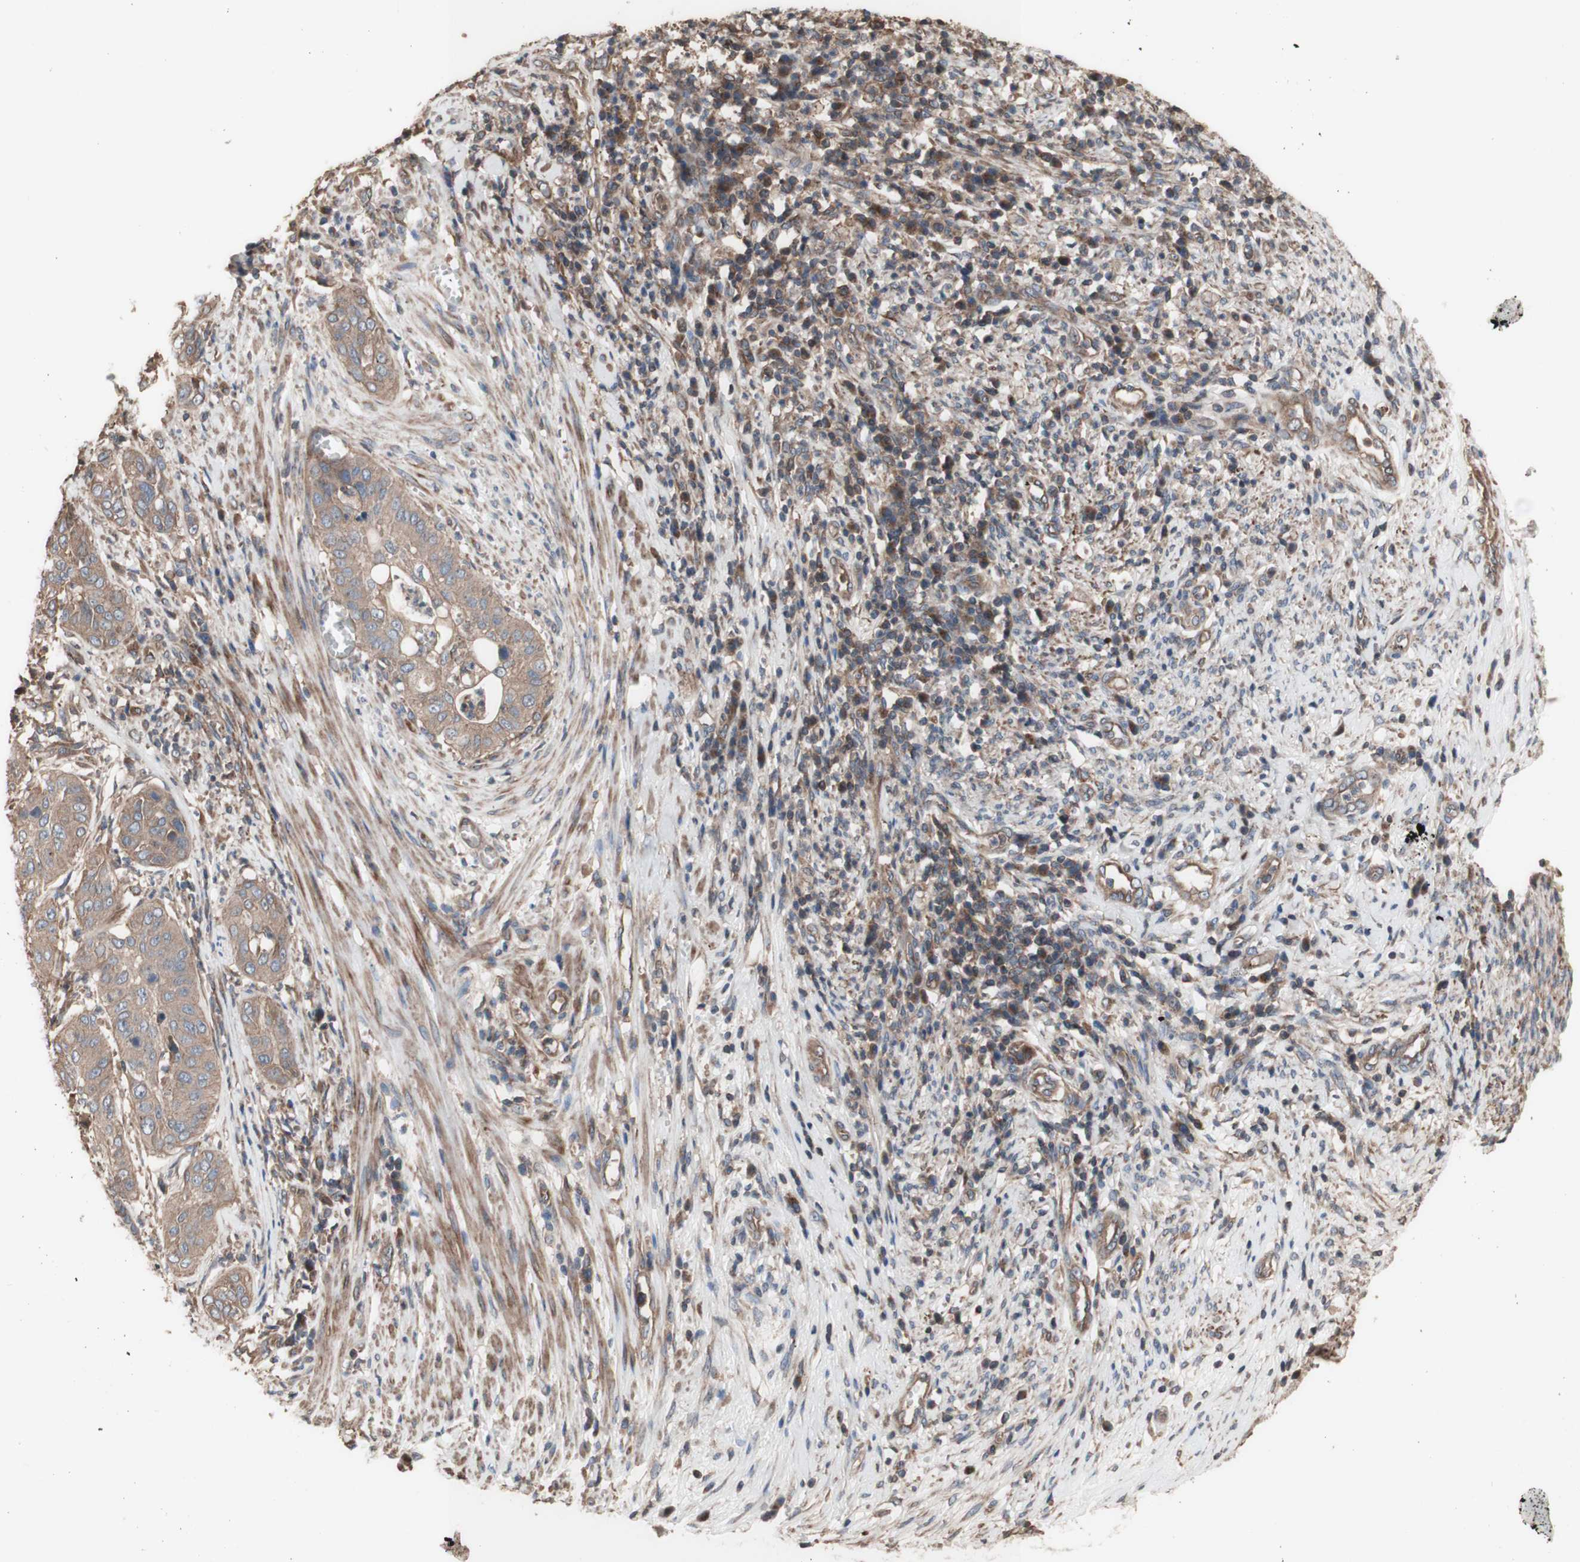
{"staining": {"intensity": "moderate", "quantity": ">75%", "location": "cytoplasmic/membranous"}, "tissue": "cervical cancer", "cell_type": "Tumor cells", "image_type": "cancer", "snomed": [{"axis": "morphology", "description": "Normal tissue, NOS"}, {"axis": "morphology", "description": "Squamous cell carcinoma, NOS"}, {"axis": "topography", "description": "Cervix"}], "caption": "The immunohistochemical stain highlights moderate cytoplasmic/membranous positivity in tumor cells of cervical cancer (squamous cell carcinoma) tissue.", "gene": "COPB1", "patient": {"sex": "female", "age": 39}}